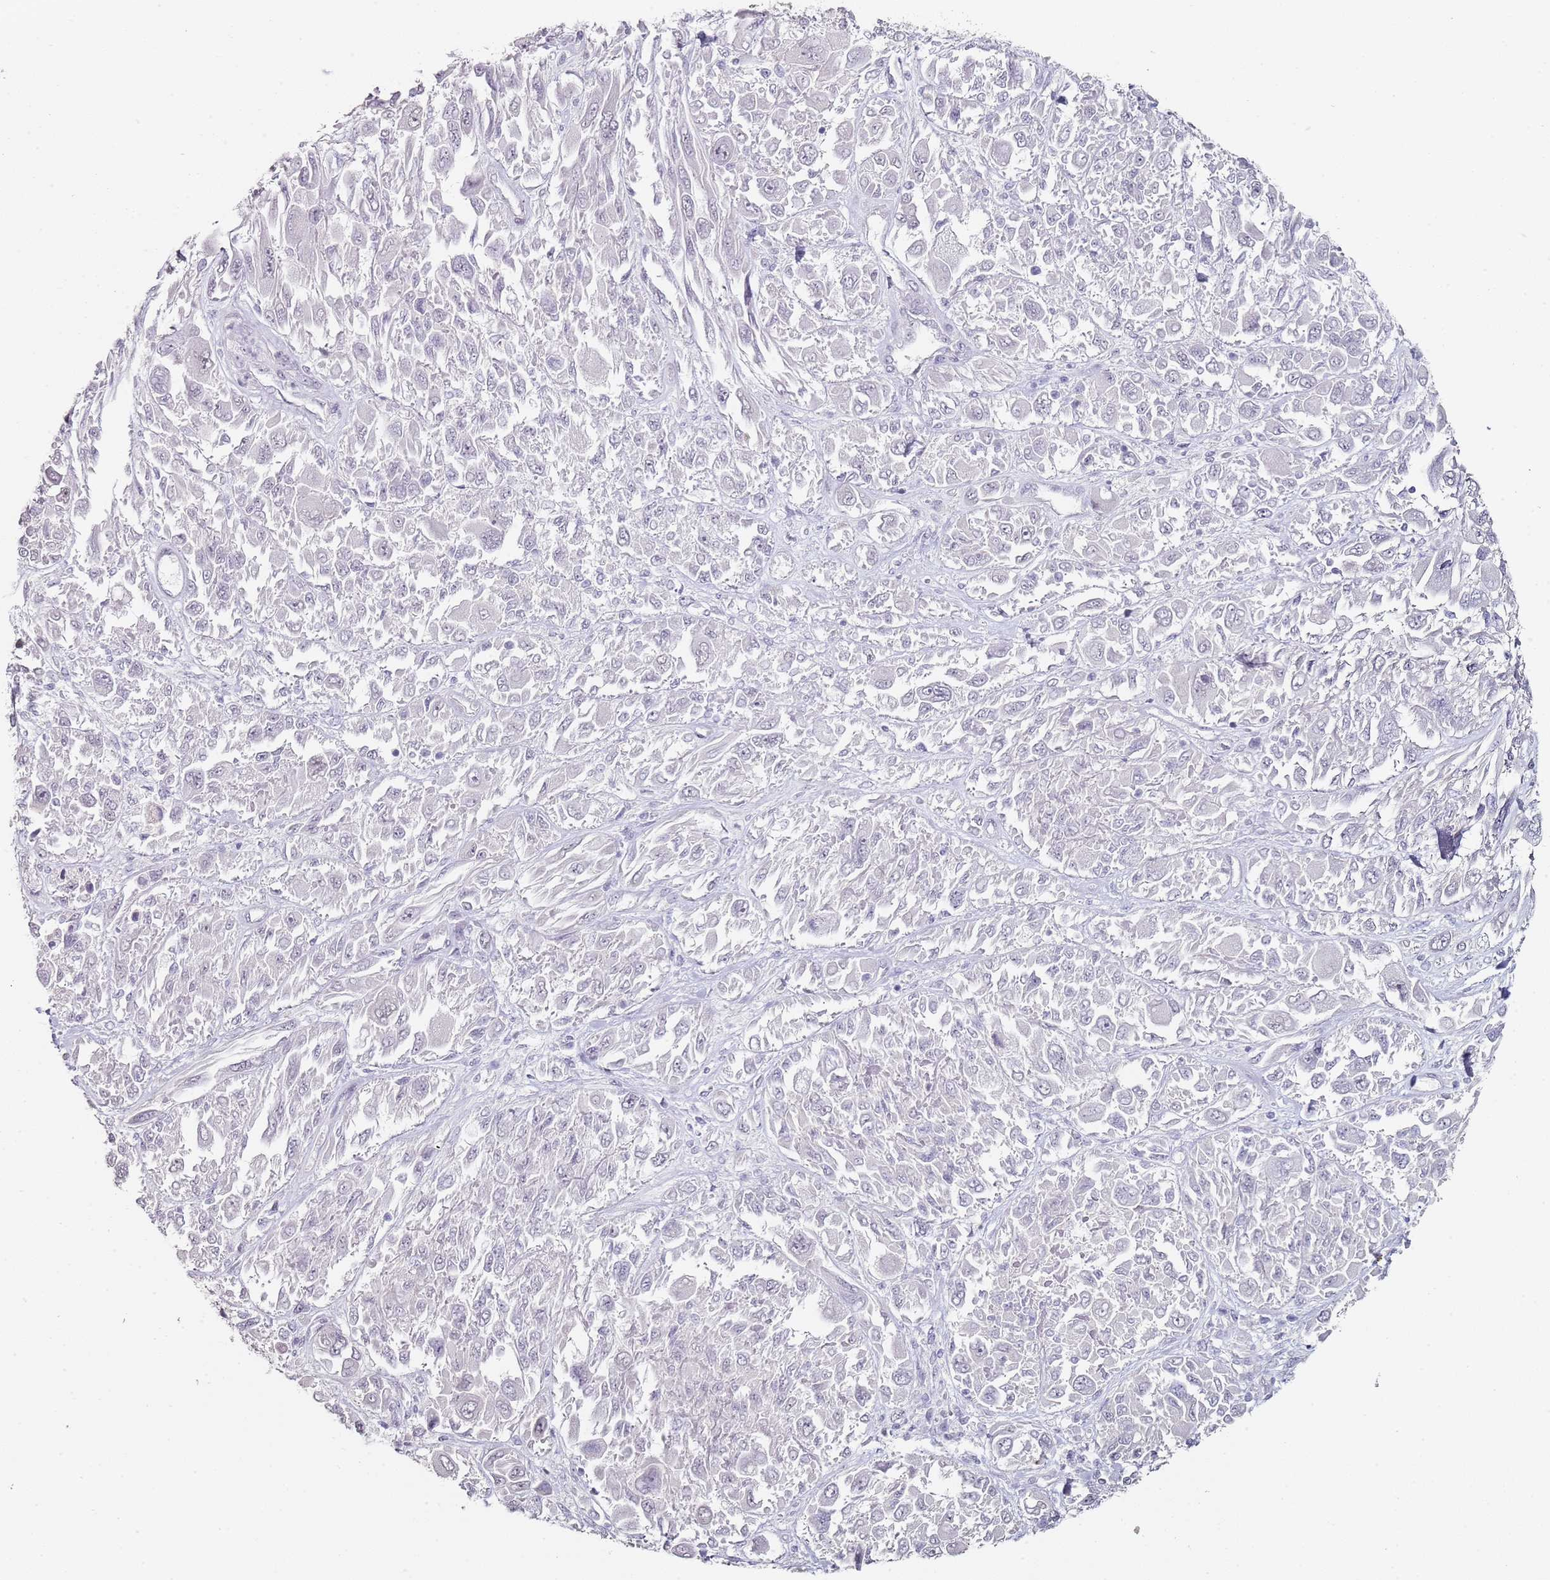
{"staining": {"intensity": "negative", "quantity": "none", "location": "none"}, "tissue": "melanoma", "cell_type": "Tumor cells", "image_type": "cancer", "snomed": [{"axis": "morphology", "description": "Malignant melanoma, NOS"}, {"axis": "topography", "description": "Skin"}], "caption": "High magnification brightfield microscopy of melanoma stained with DAB (3,3'-diaminobenzidine) (brown) and counterstained with hematoxylin (blue): tumor cells show no significant expression.", "gene": "DNAH11", "patient": {"sex": "female", "age": 91}}